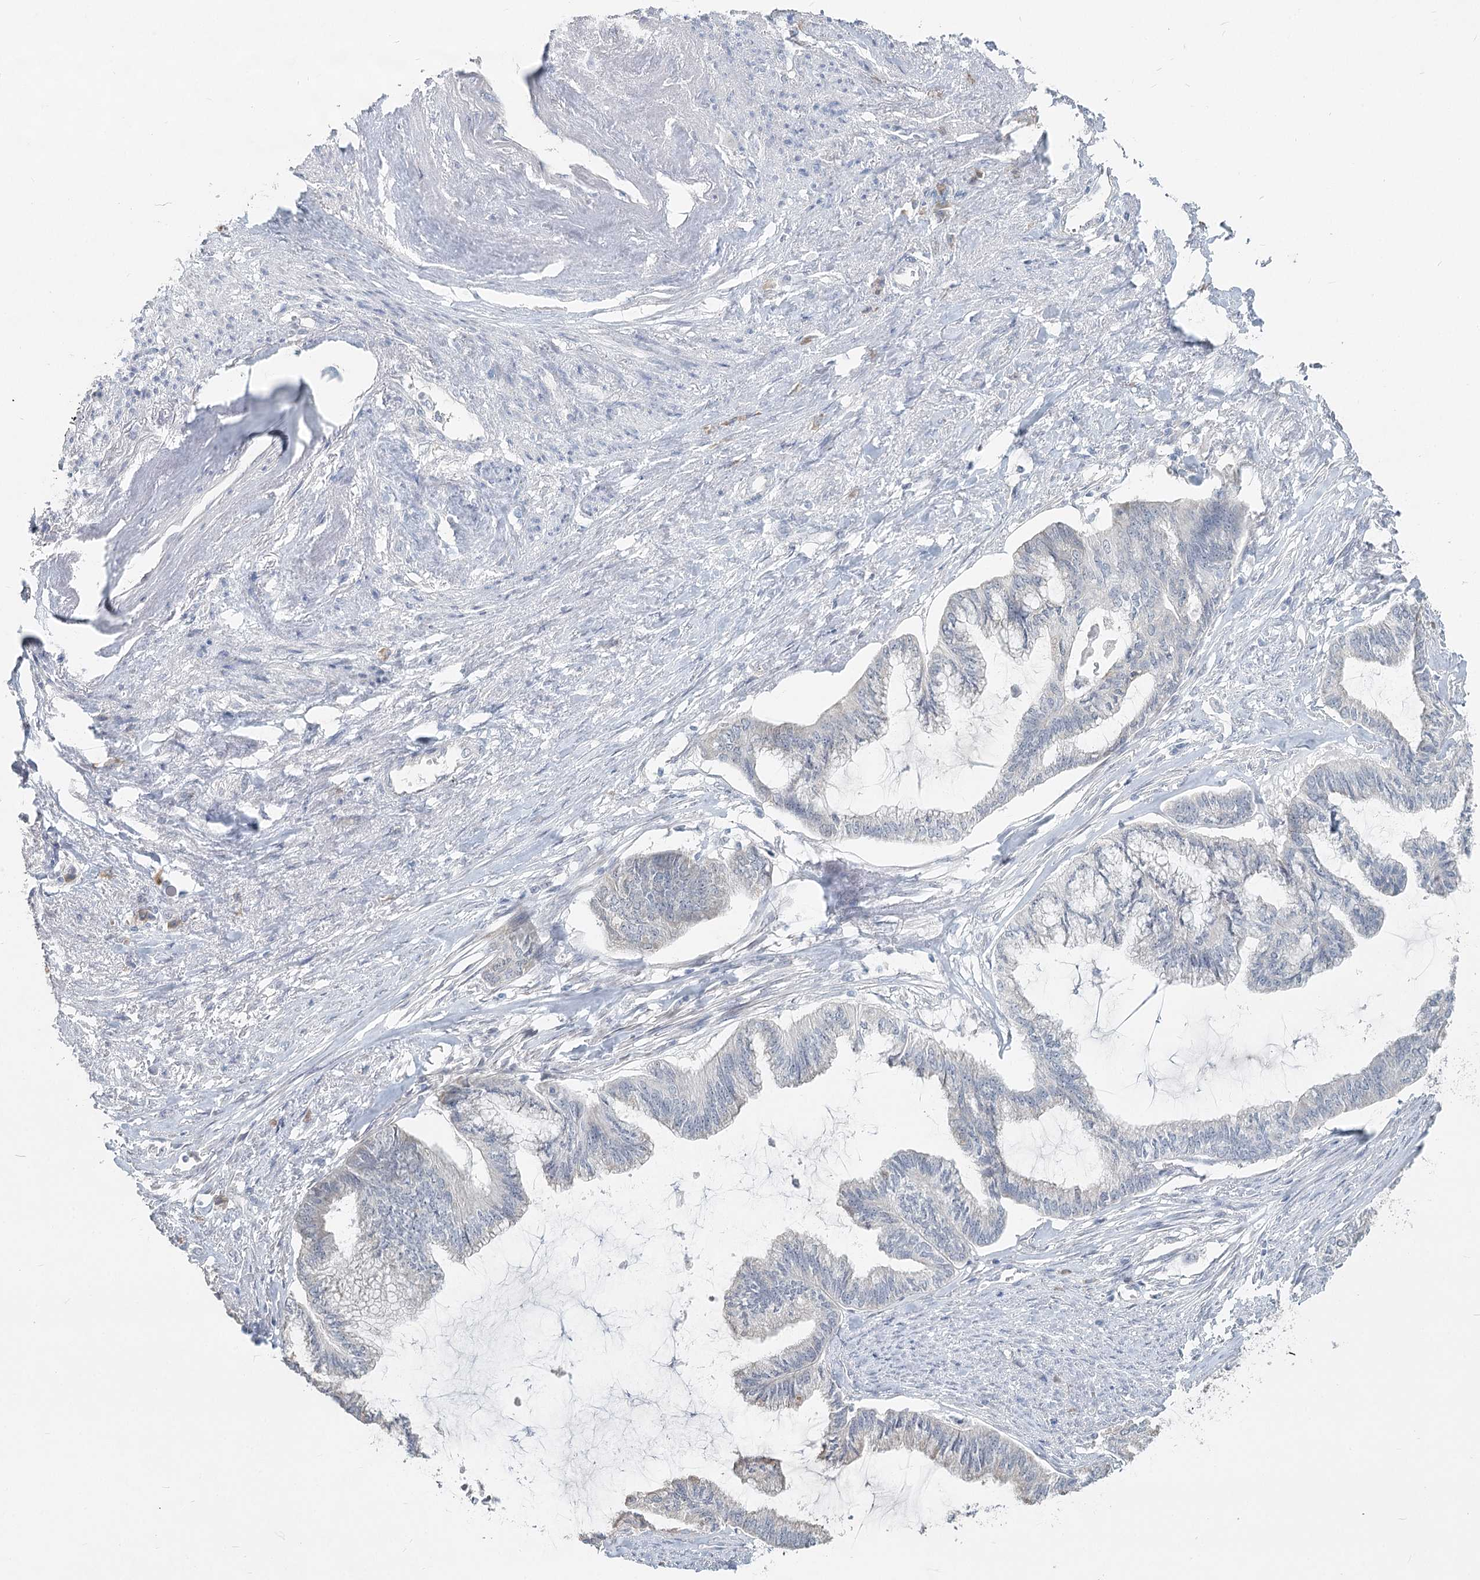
{"staining": {"intensity": "negative", "quantity": "none", "location": "none"}, "tissue": "endometrial cancer", "cell_type": "Tumor cells", "image_type": "cancer", "snomed": [{"axis": "morphology", "description": "Adenocarcinoma, NOS"}, {"axis": "topography", "description": "Endometrium"}], "caption": "IHC photomicrograph of neoplastic tissue: human adenocarcinoma (endometrial) stained with DAB (3,3'-diaminobenzidine) demonstrates no significant protein positivity in tumor cells.", "gene": "SLC9A3", "patient": {"sex": "female", "age": 86}}